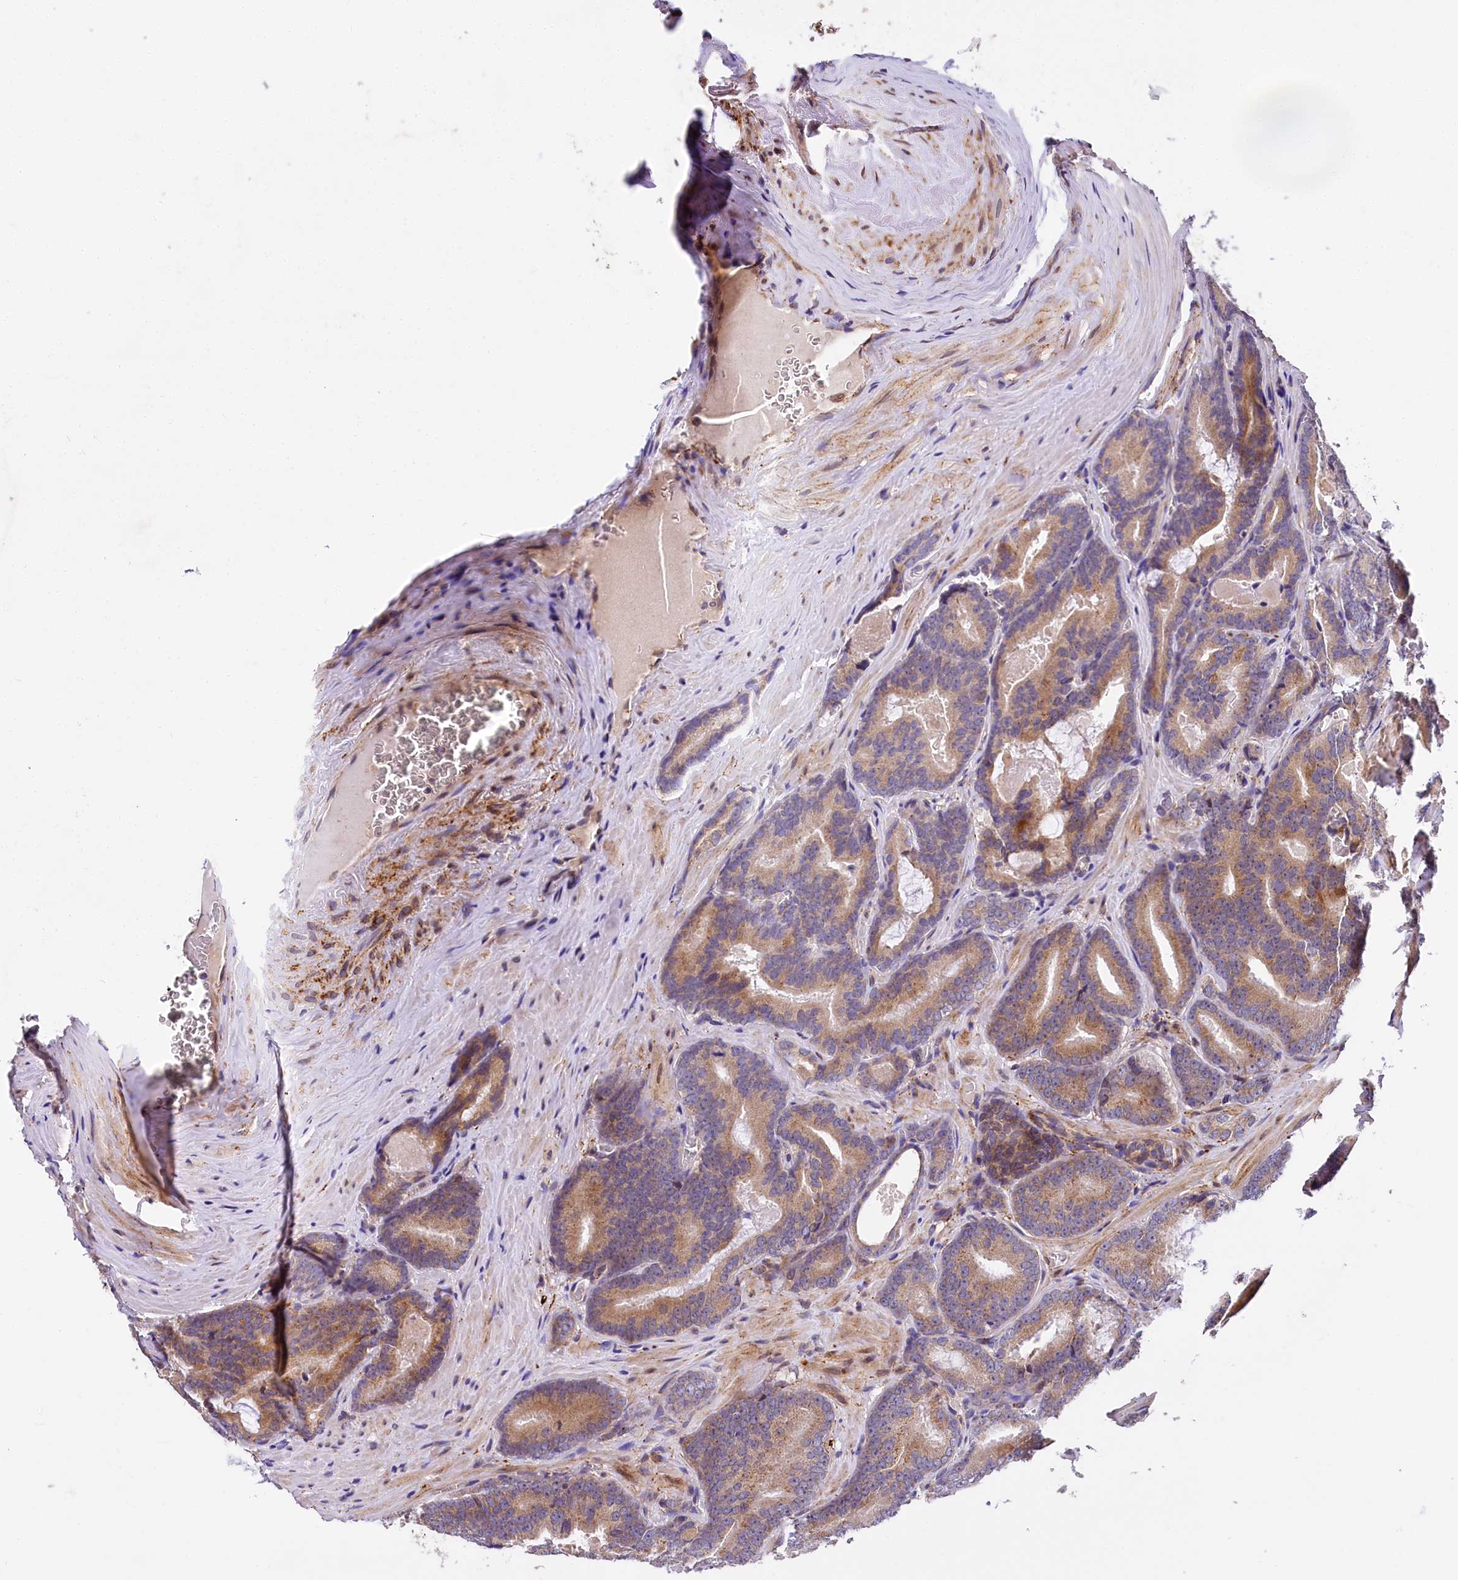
{"staining": {"intensity": "moderate", "quantity": "25%-75%", "location": "cytoplasmic/membranous"}, "tissue": "prostate cancer", "cell_type": "Tumor cells", "image_type": "cancer", "snomed": [{"axis": "morphology", "description": "Adenocarcinoma, High grade"}, {"axis": "topography", "description": "Prostate"}], "caption": "Protein analysis of high-grade adenocarcinoma (prostate) tissue demonstrates moderate cytoplasmic/membranous staining in approximately 25%-75% of tumor cells.", "gene": "SUPV3L1", "patient": {"sex": "male", "age": 66}}